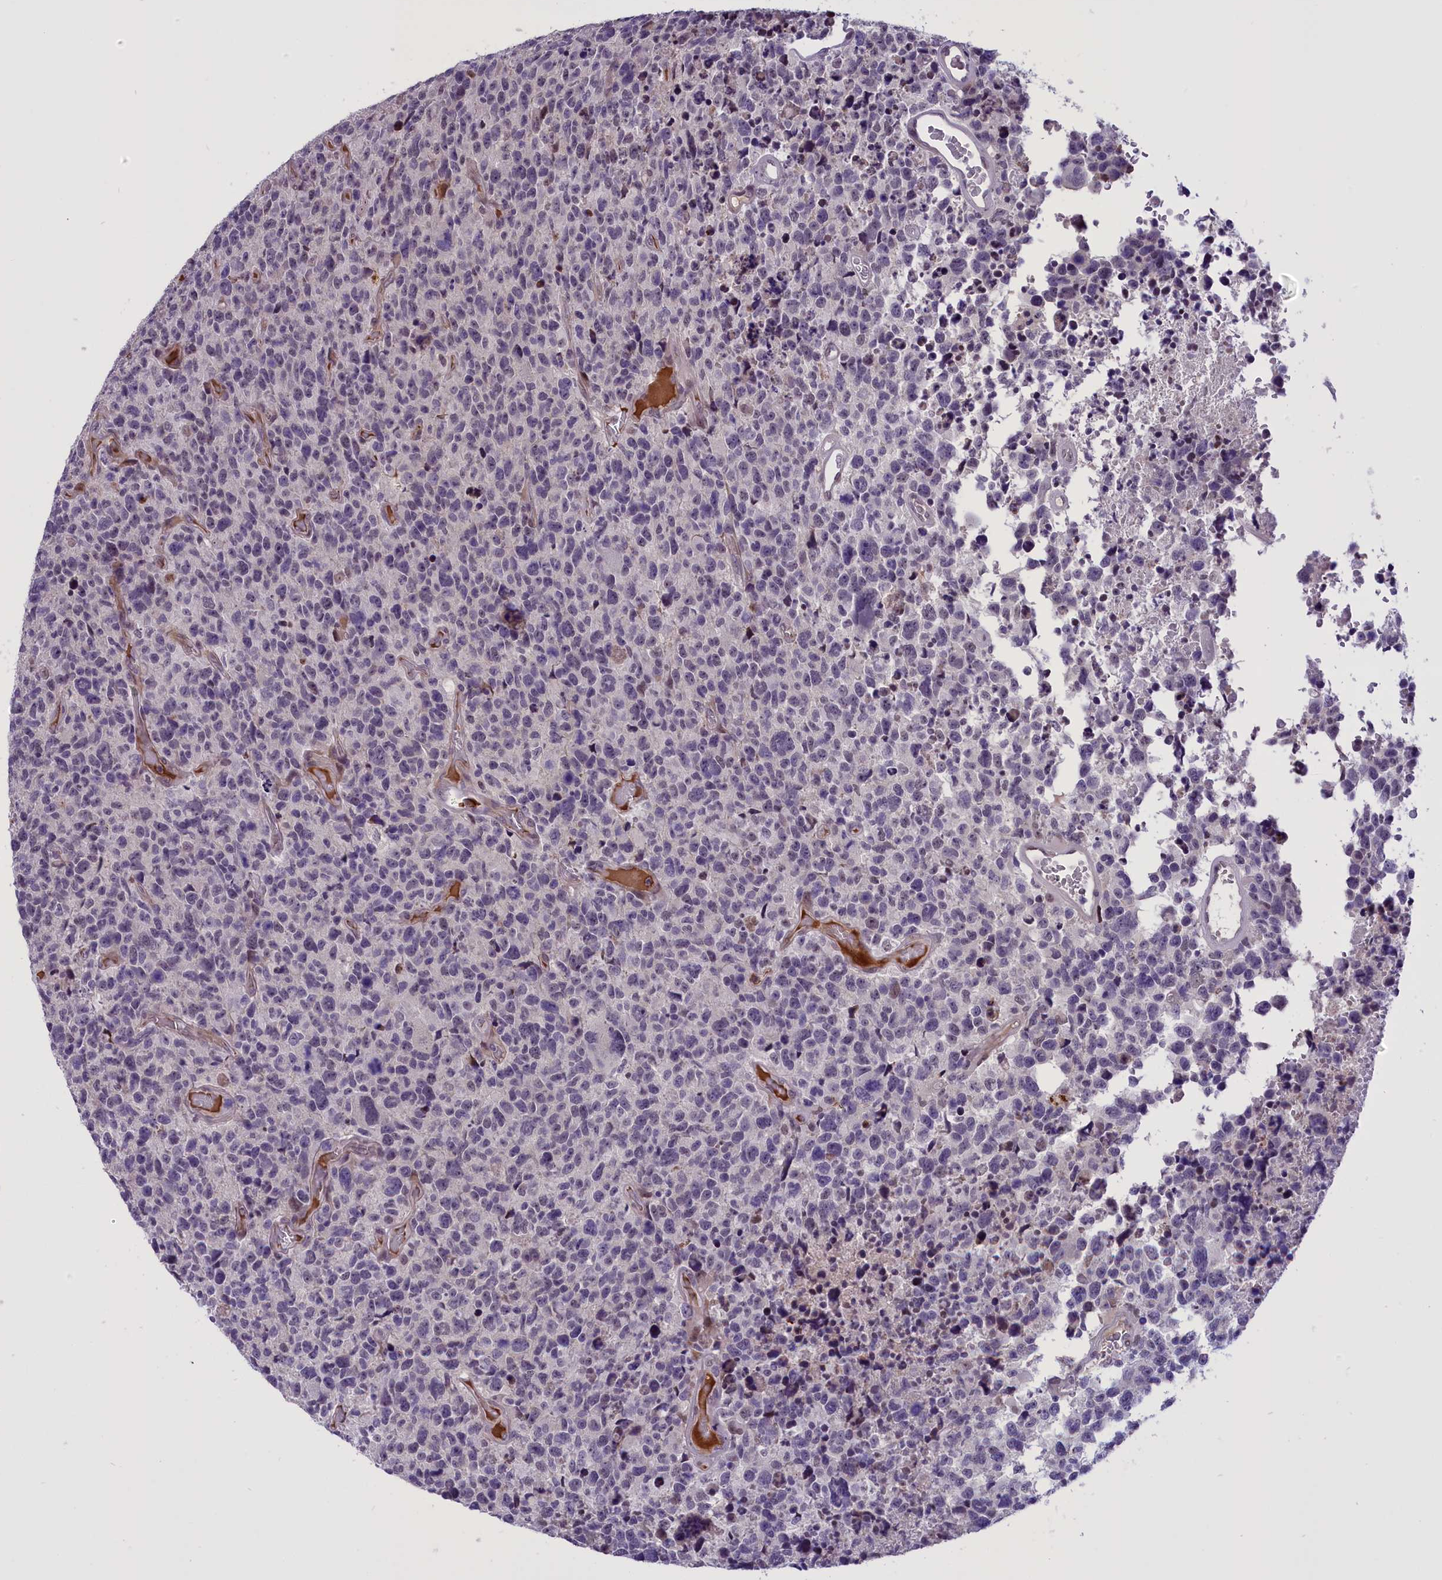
{"staining": {"intensity": "negative", "quantity": "none", "location": "none"}, "tissue": "glioma", "cell_type": "Tumor cells", "image_type": "cancer", "snomed": [{"axis": "morphology", "description": "Glioma, malignant, High grade"}, {"axis": "topography", "description": "Brain"}], "caption": "The micrograph reveals no staining of tumor cells in glioma.", "gene": "ENHO", "patient": {"sex": "male", "age": 69}}